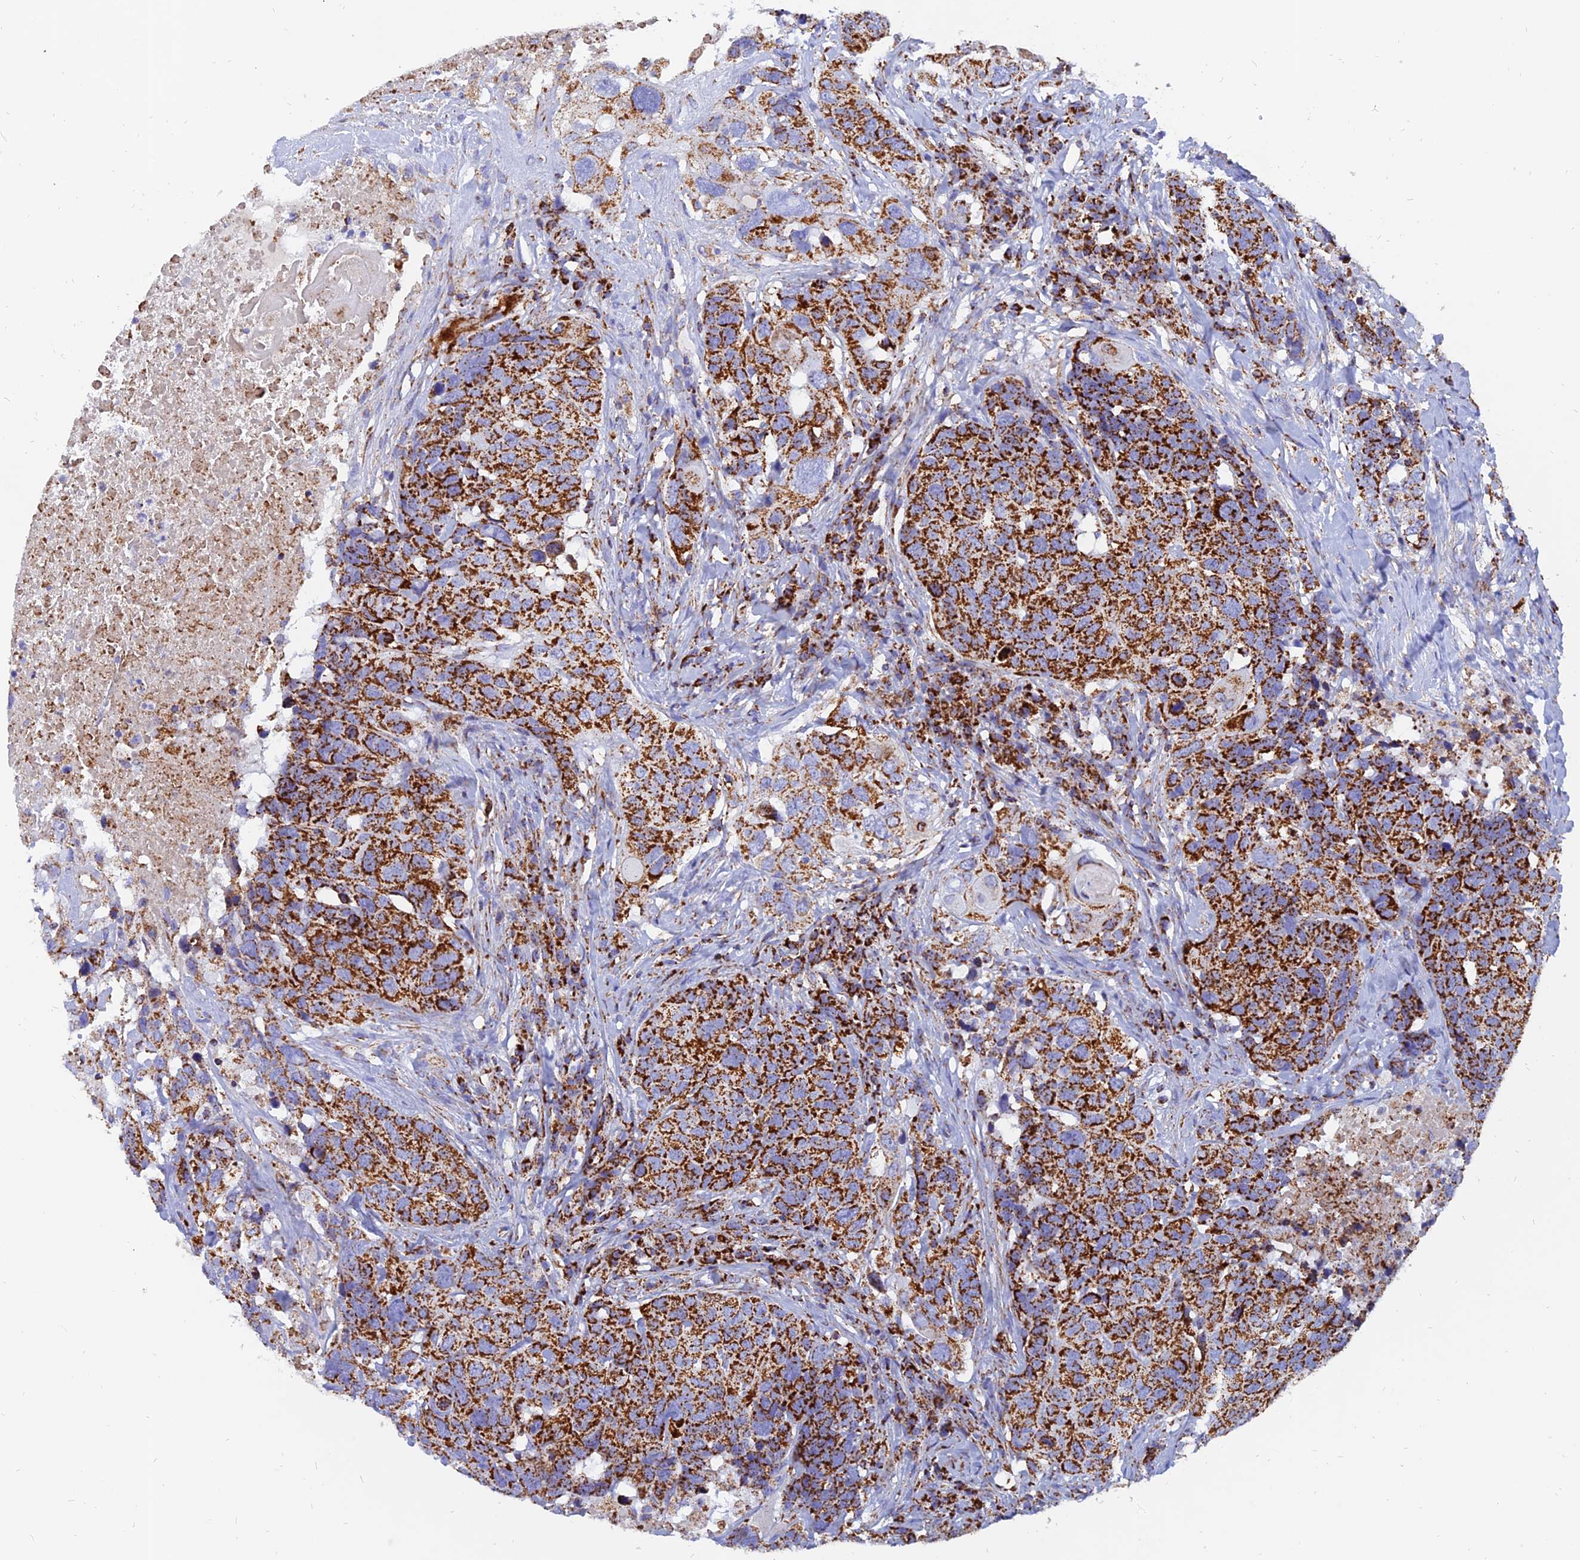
{"staining": {"intensity": "strong", "quantity": ">75%", "location": "cytoplasmic/membranous"}, "tissue": "head and neck cancer", "cell_type": "Tumor cells", "image_type": "cancer", "snomed": [{"axis": "morphology", "description": "Squamous cell carcinoma, NOS"}, {"axis": "topography", "description": "Head-Neck"}], "caption": "This photomicrograph exhibits immunohistochemistry (IHC) staining of head and neck squamous cell carcinoma, with high strong cytoplasmic/membranous staining in about >75% of tumor cells.", "gene": "NDUFB6", "patient": {"sex": "male", "age": 66}}